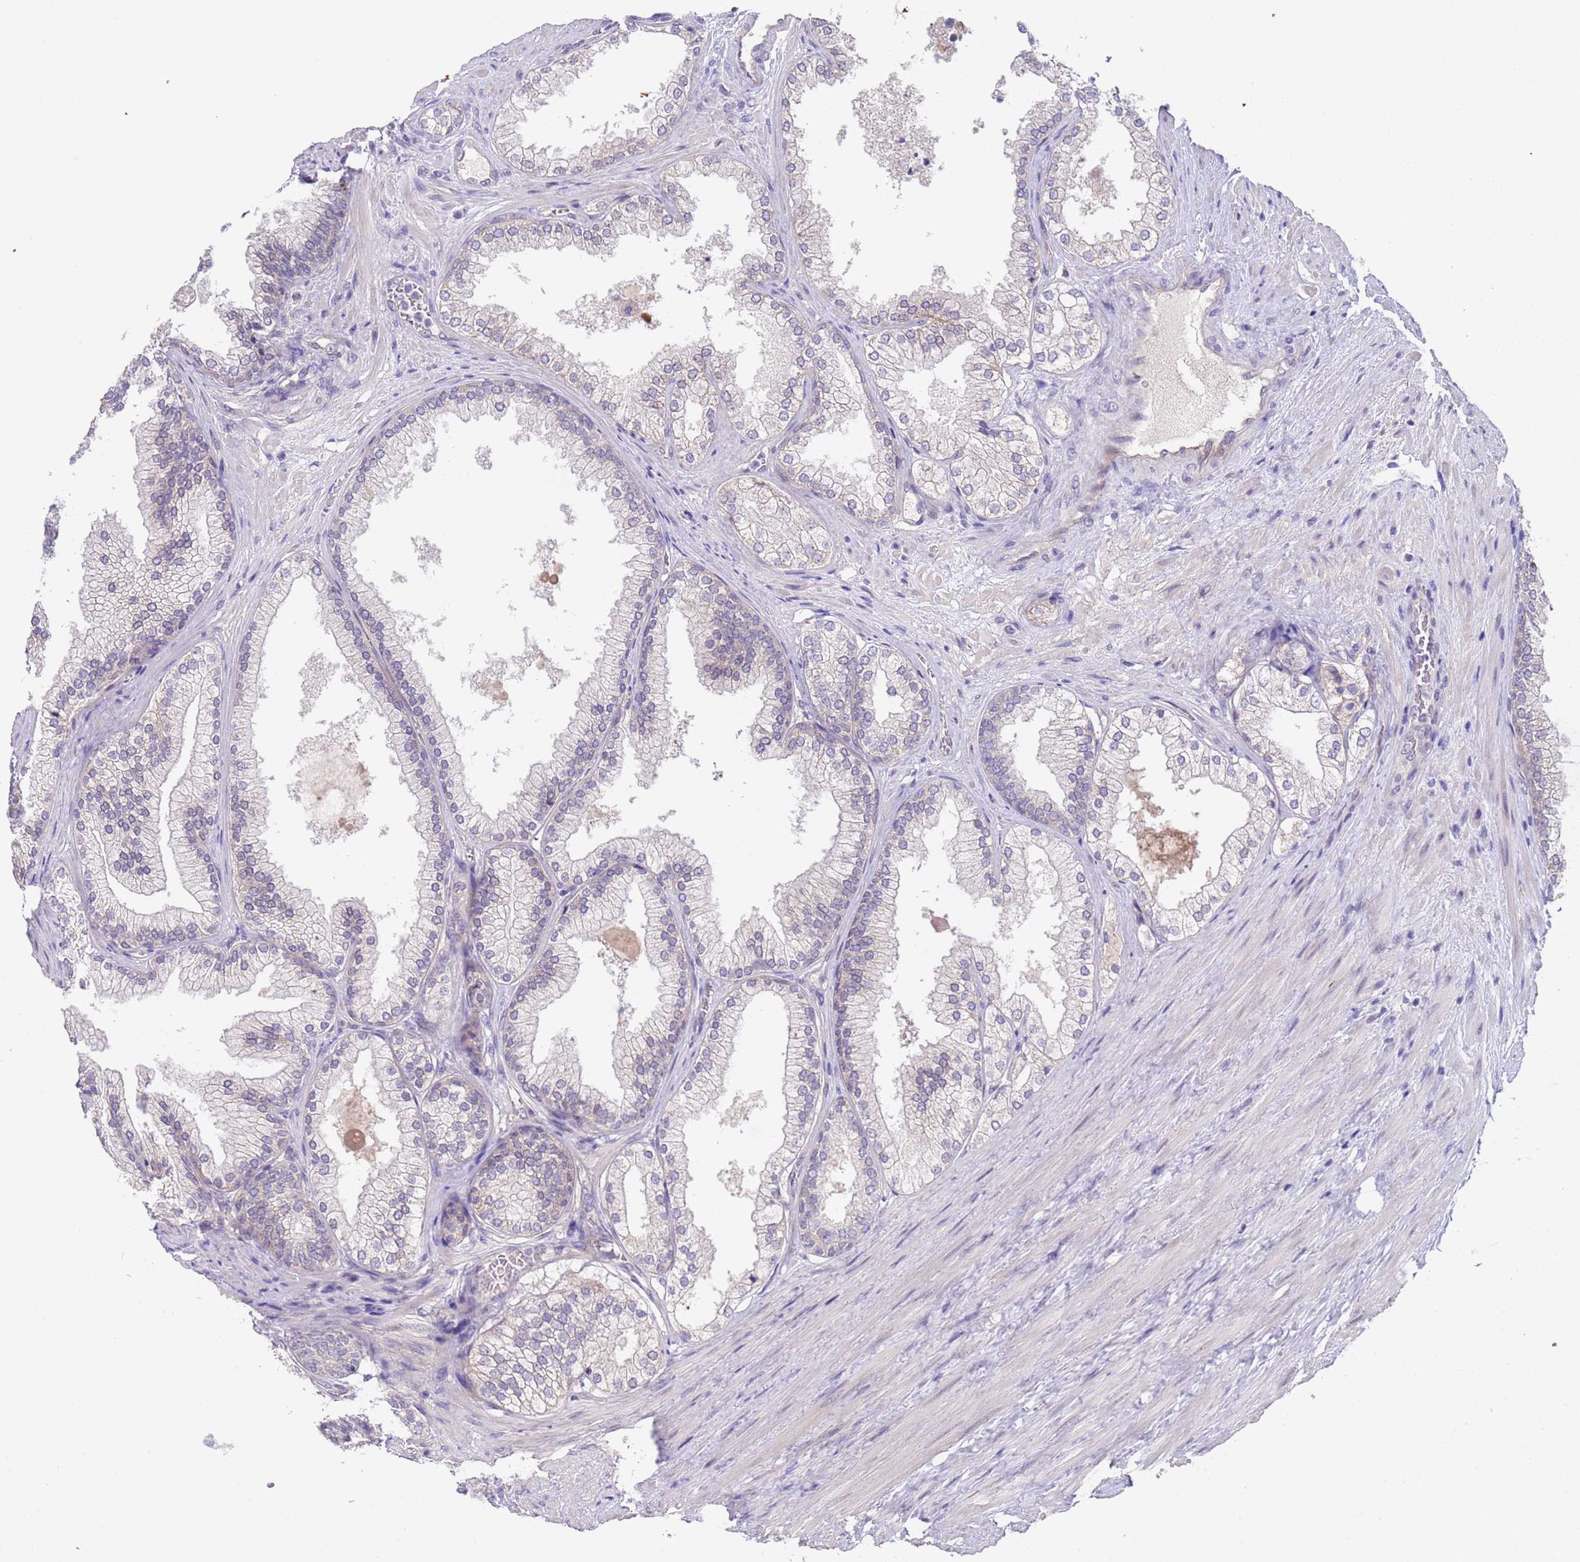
{"staining": {"intensity": "weak", "quantity": "<25%", "location": "cytoplasmic/membranous"}, "tissue": "prostate", "cell_type": "Glandular cells", "image_type": "normal", "snomed": [{"axis": "morphology", "description": "Normal tissue, NOS"}, {"axis": "topography", "description": "Prostate"}], "caption": "Immunohistochemistry (IHC) of benign prostate reveals no staining in glandular cells. (DAB IHC, high magnification).", "gene": "TRMT10A", "patient": {"sex": "male", "age": 76}}